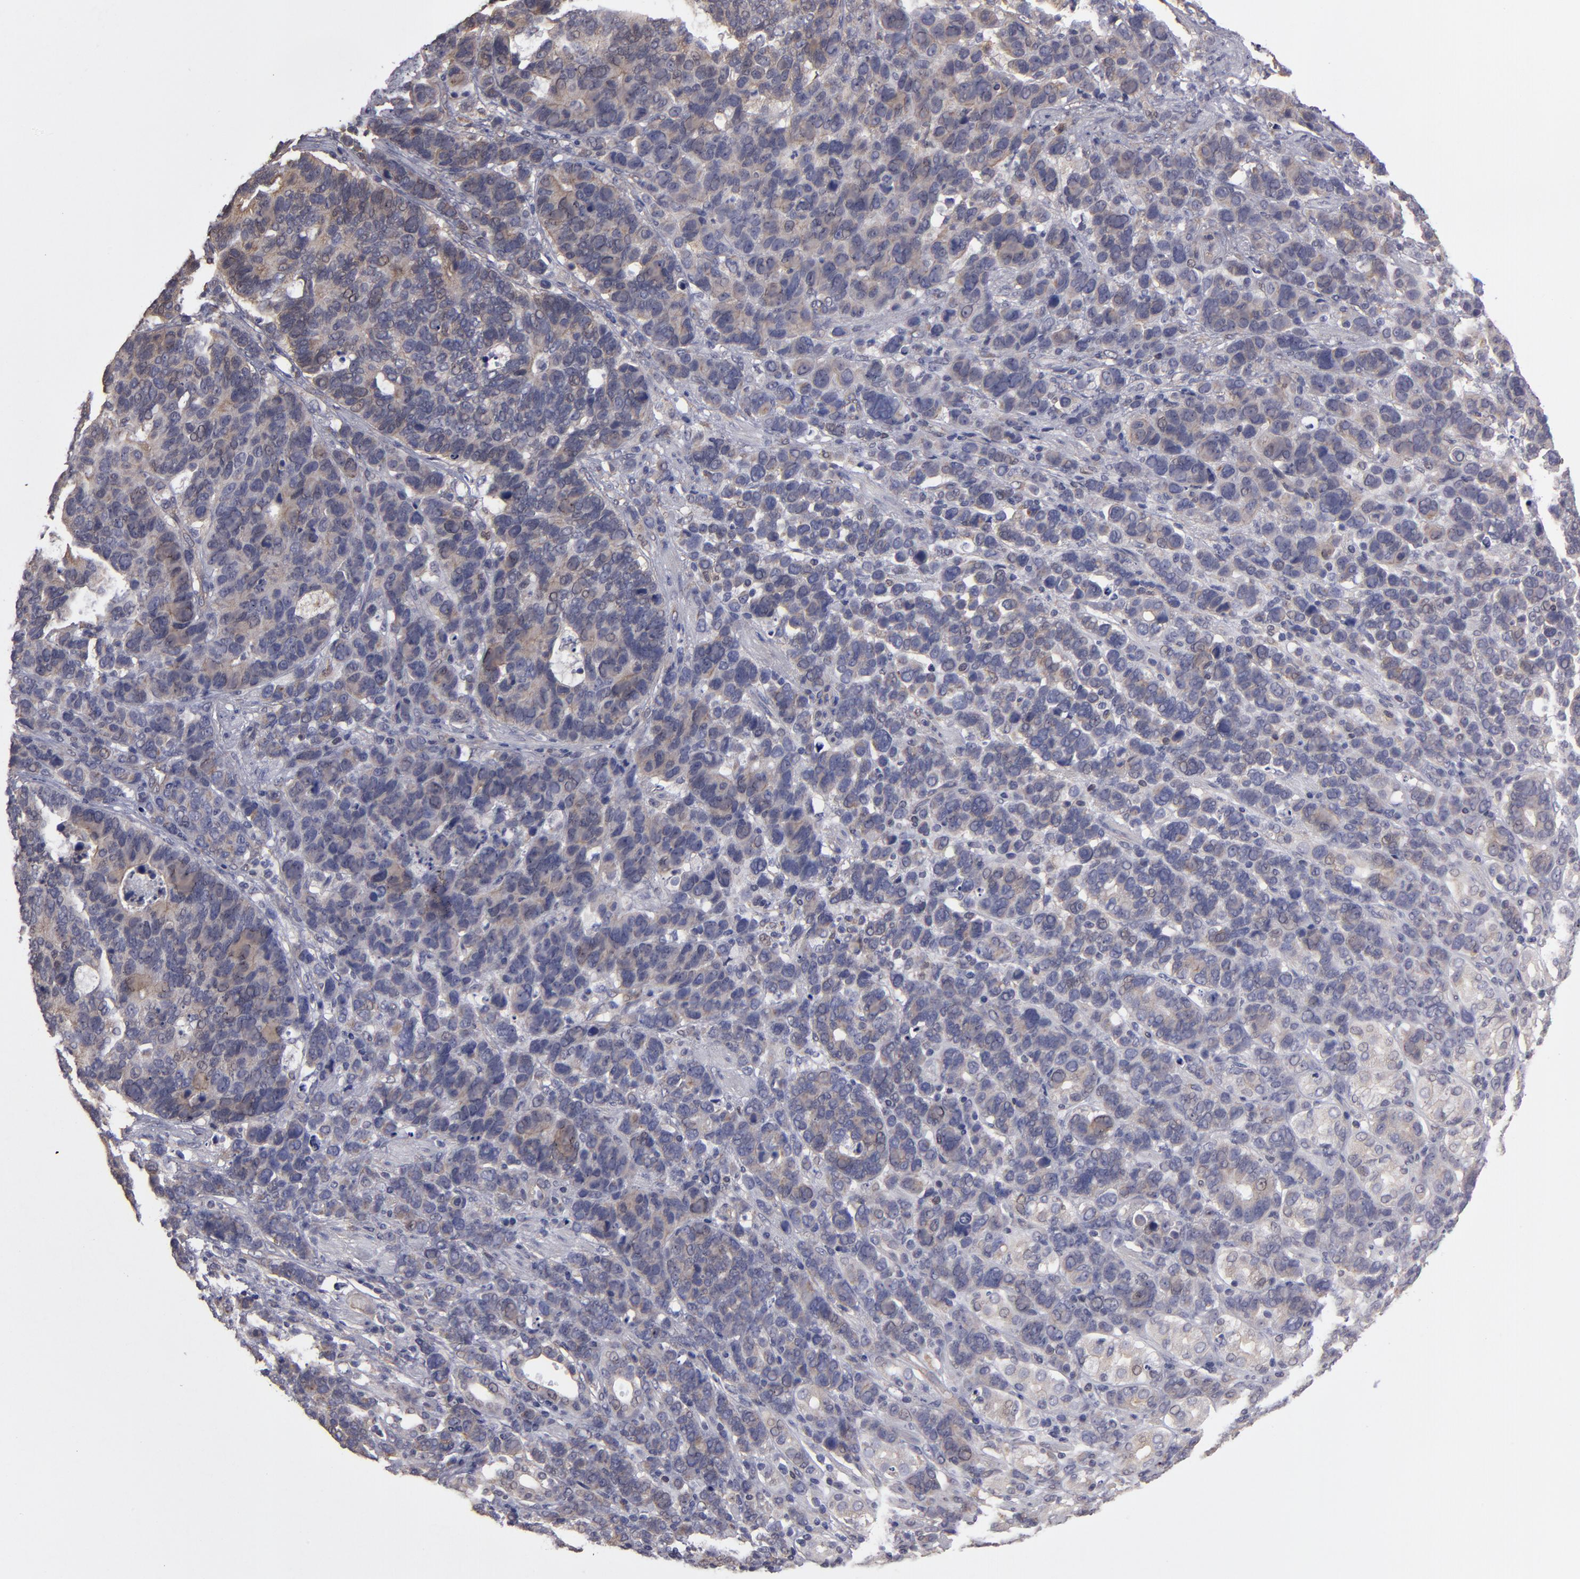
{"staining": {"intensity": "weak", "quantity": "<25%", "location": "cytoplasmic/membranous,nuclear"}, "tissue": "stomach cancer", "cell_type": "Tumor cells", "image_type": "cancer", "snomed": [{"axis": "morphology", "description": "Adenocarcinoma, NOS"}, {"axis": "topography", "description": "Stomach, upper"}], "caption": "The image demonstrates no staining of tumor cells in adenocarcinoma (stomach).", "gene": "NDRG2", "patient": {"sex": "male", "age": 71}}